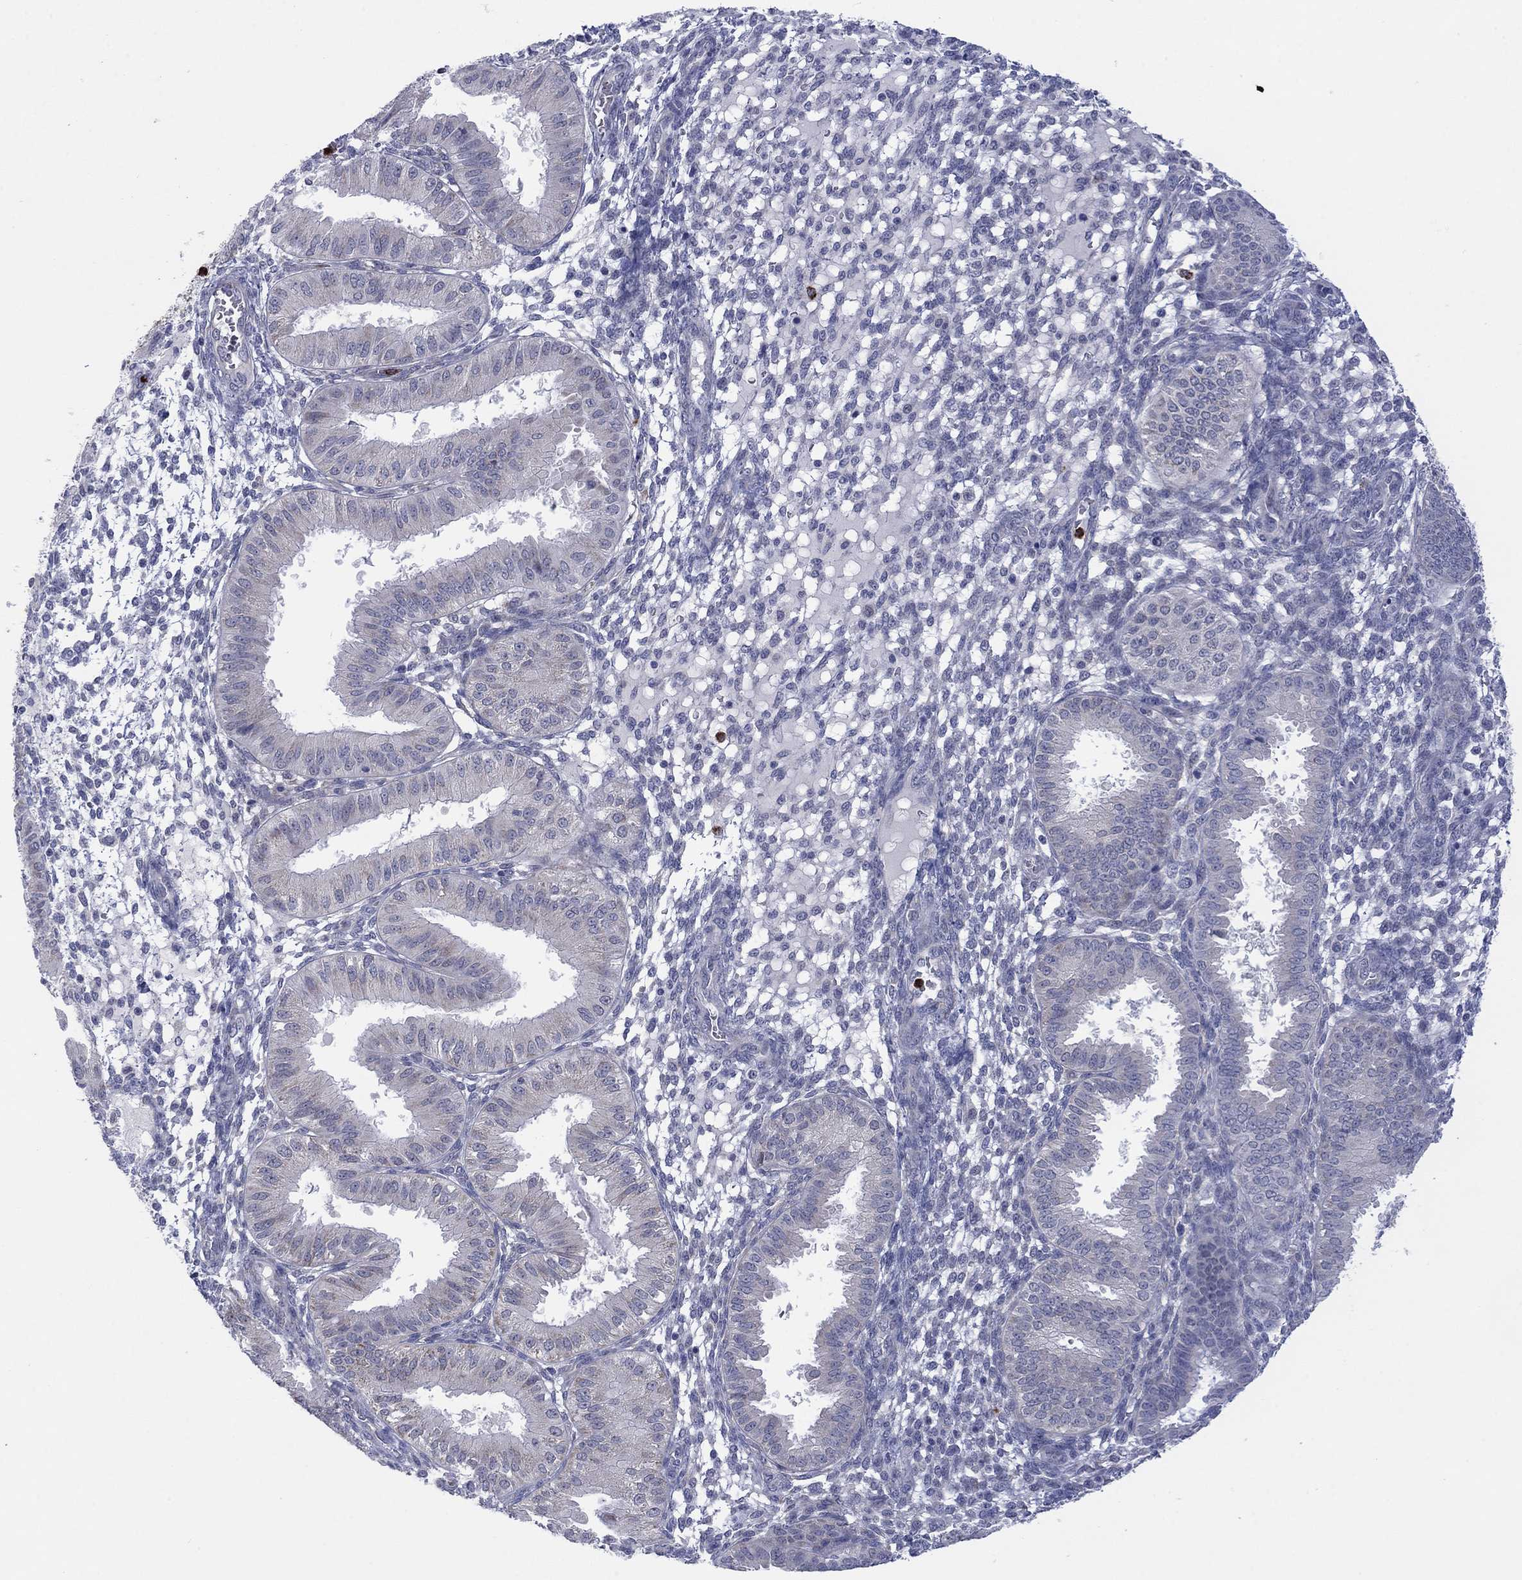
{"staining": {"intensity": "negative", "quantity": "none", "location": "none"}, "tissue": "endometrium", "cell_type": "Cells in endometrial stroma", "image_type": "normal", "snomed": [{"axis": "morphology", "description": "Normal tissue, NOS"}, {"axis": "topography", "description": "Endometrium"}], "caption": "Image shows no significant protein expression in cells in endometrial stroma of unremarkable endometrium.", "gene": "MTRFR", "patient": {"sex": "female", "age": 43}}